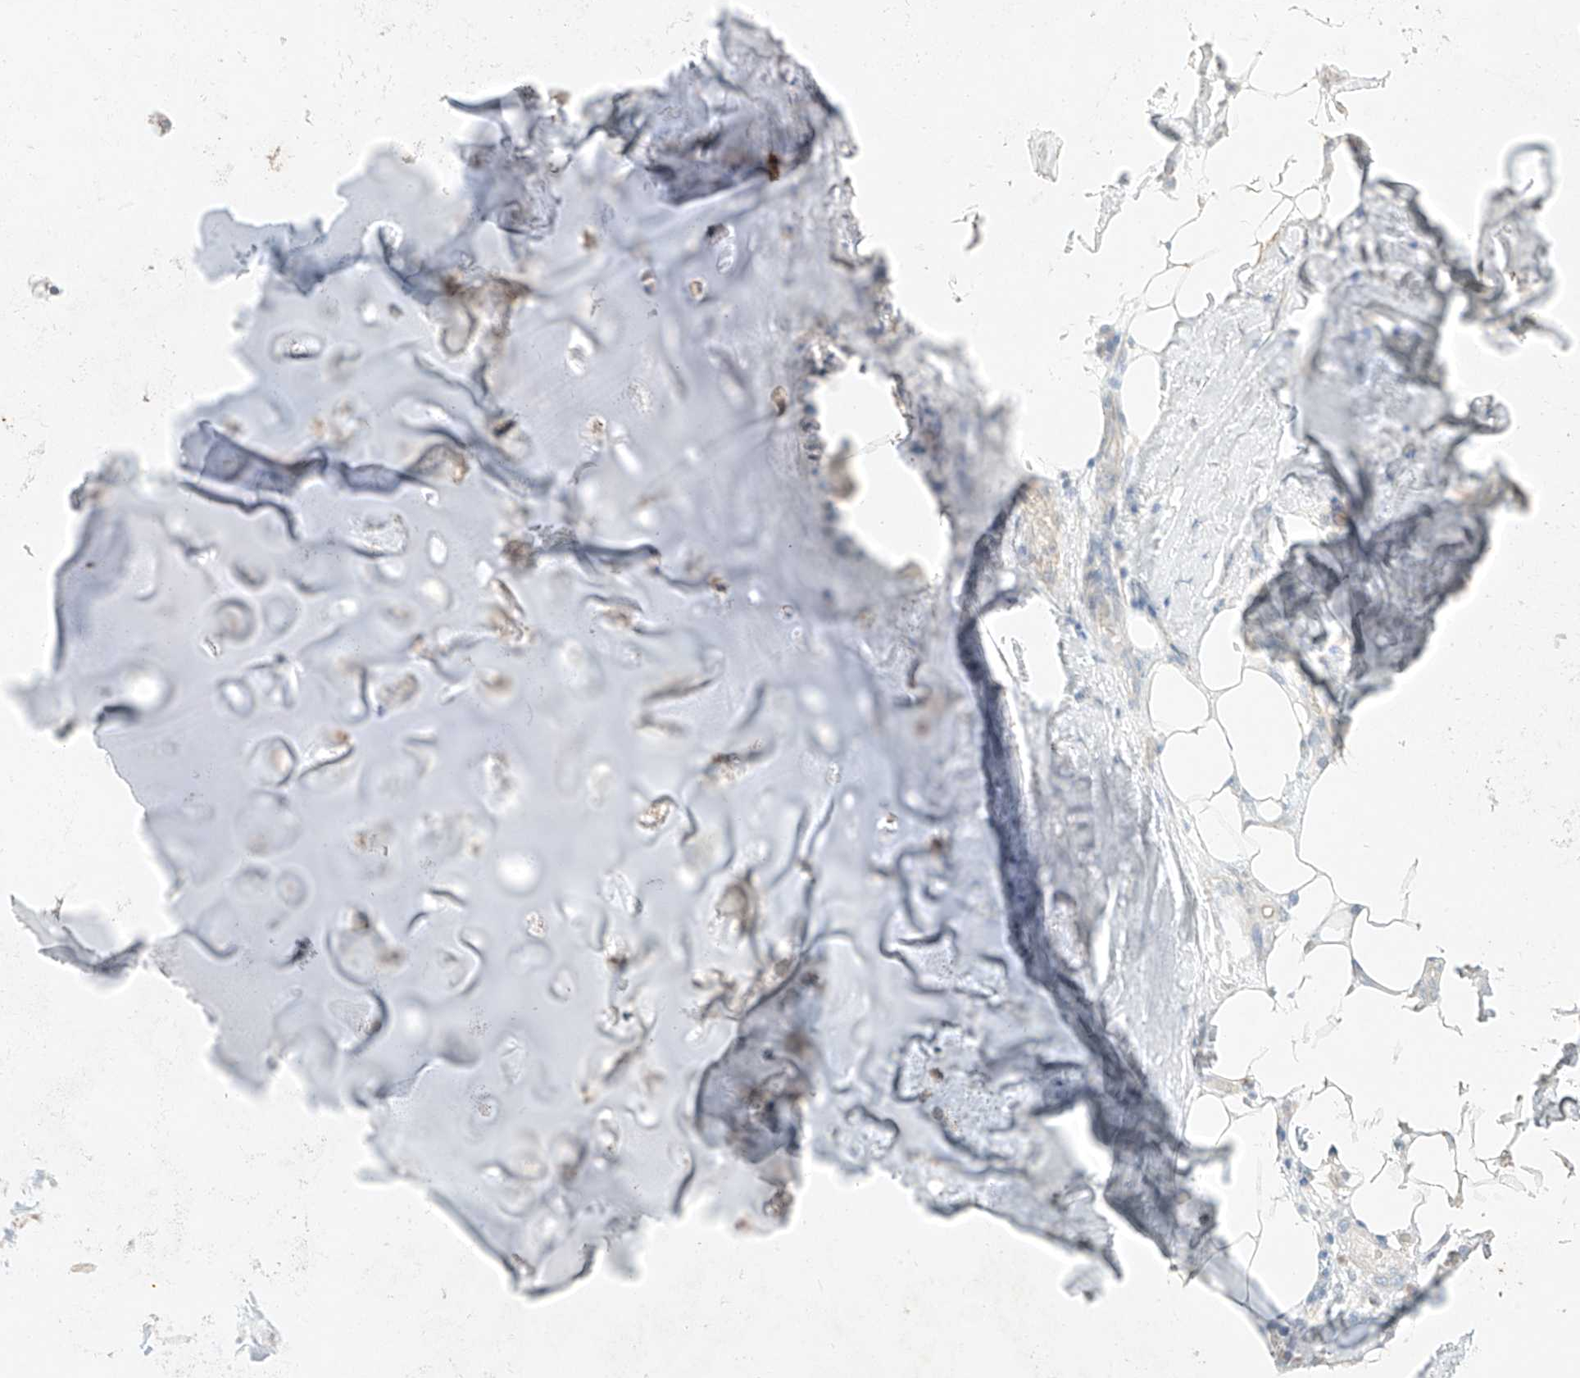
{"staining": {"intensity": "negative", "quantity": "none", "location": "none"}, "tissue": "adipose tissue", "cell_type": "Adipocytes", "image_type": "normal", "snomed": [{"axis": "morphology", "description": "Normal tissue, NOS"}, {"axis": "morphology", "description": "Squamous cell carcinoma, NOS"}, {"axis": "topography", "description": "Lymph node"}, {"axis": "topography", "description": "Bronchus"}, {"axis": "topography", "description": "Lung"}], "caption": "Immunohistochemical staining of benign adipose tissue reveals no significant expression in adipocytes. (IHC, brightfield microscopy, high magnification).", "gene": "ZZEF1", "patient": {"sex": "male", "age": 66}}